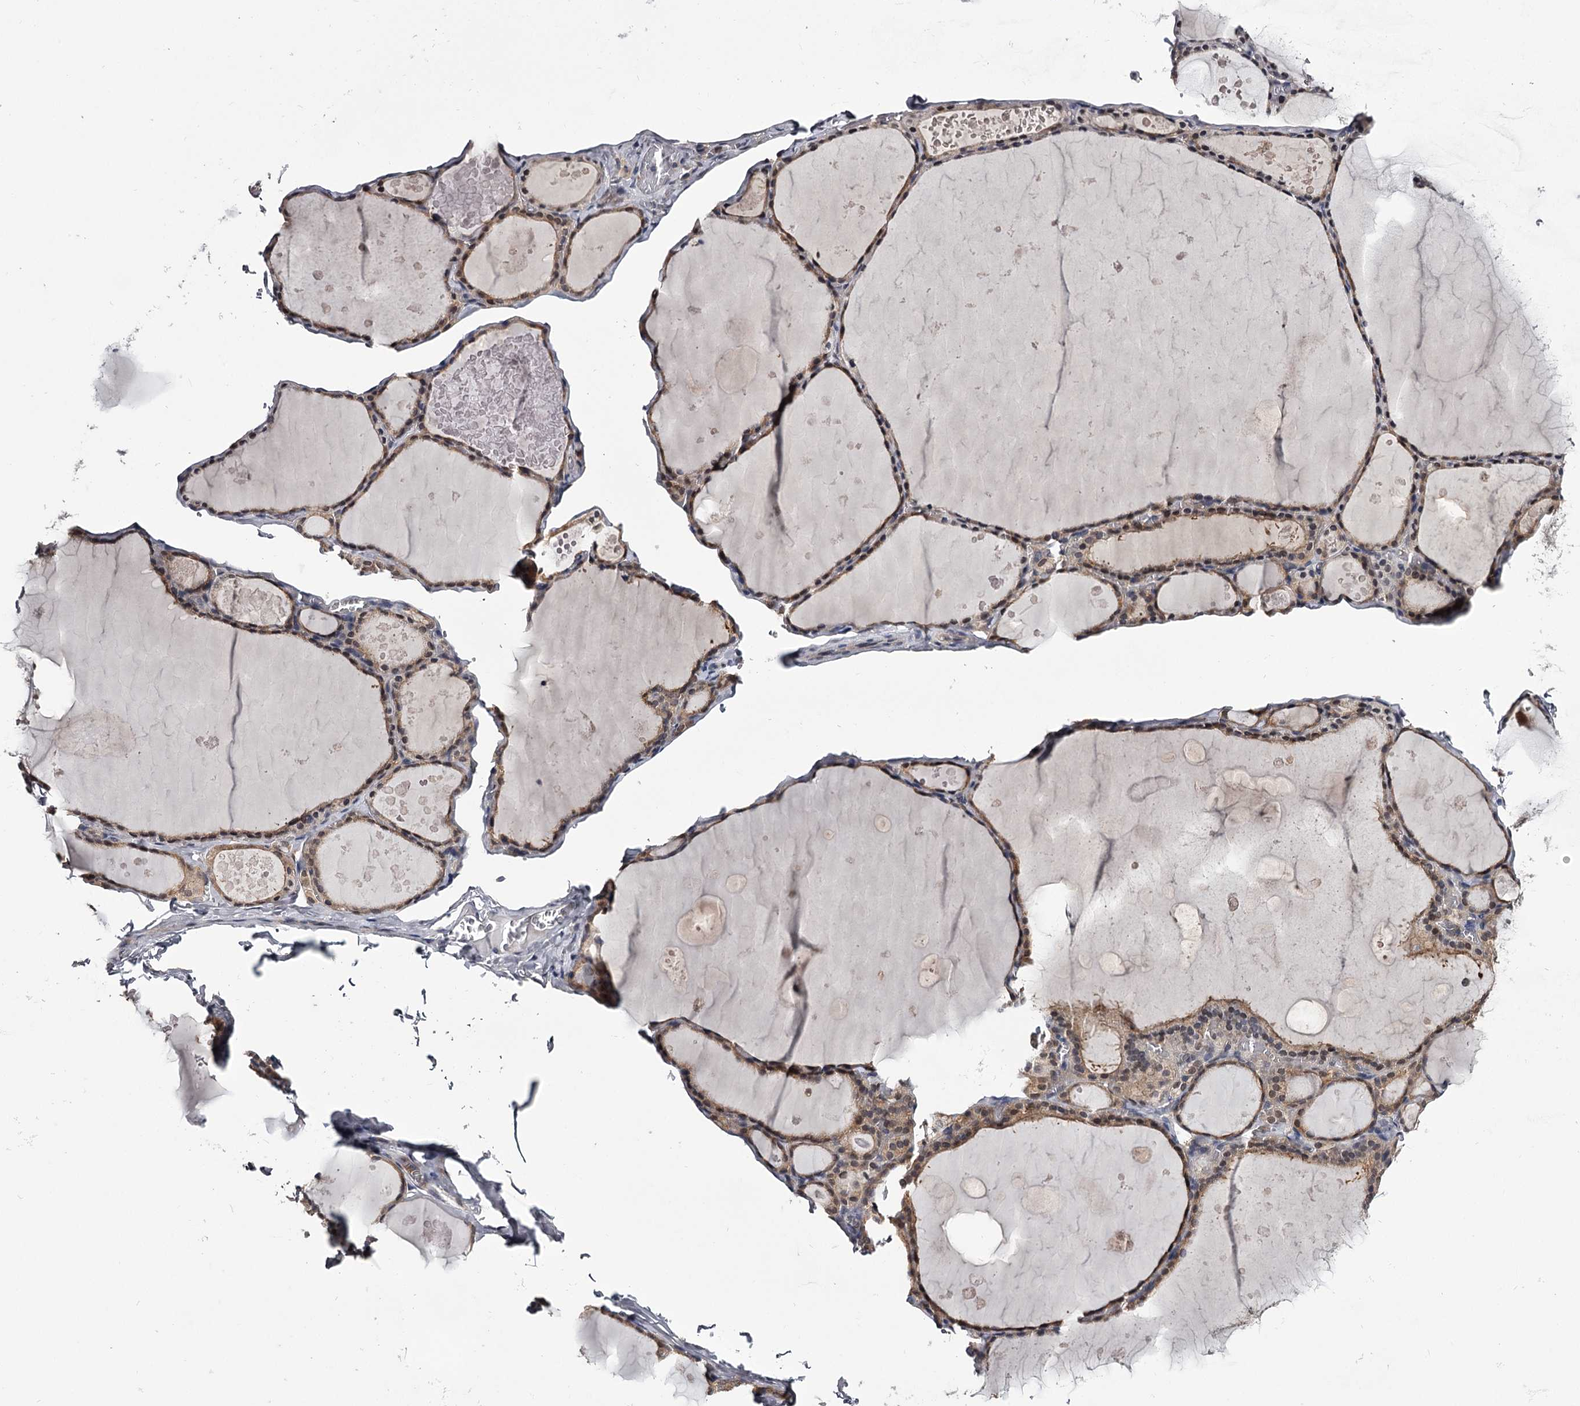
{"staining": {"intensity": "moderate", "quantity": "25%-75%", "location": "cytoplasmic/membranous,nuclear"}, "tissue": "thyroid gland", "cell_type": "Glandular cells", "image_type": "normal", "snomed": [{"axis": "morphology", "description": "Normal tissue, NOS"}, {"axis": "topography", "description": "Thyroid gland"}], "caption": "Immunohistochemical staining of benign thyroid gland demonstrates medium levels of moderate cytoplasmic/membranous,nuclear positivity in approximately 25%-75% of glandular cells.", "gene": "GSTO1", "patient": {"sex": "male", "age": 56}}